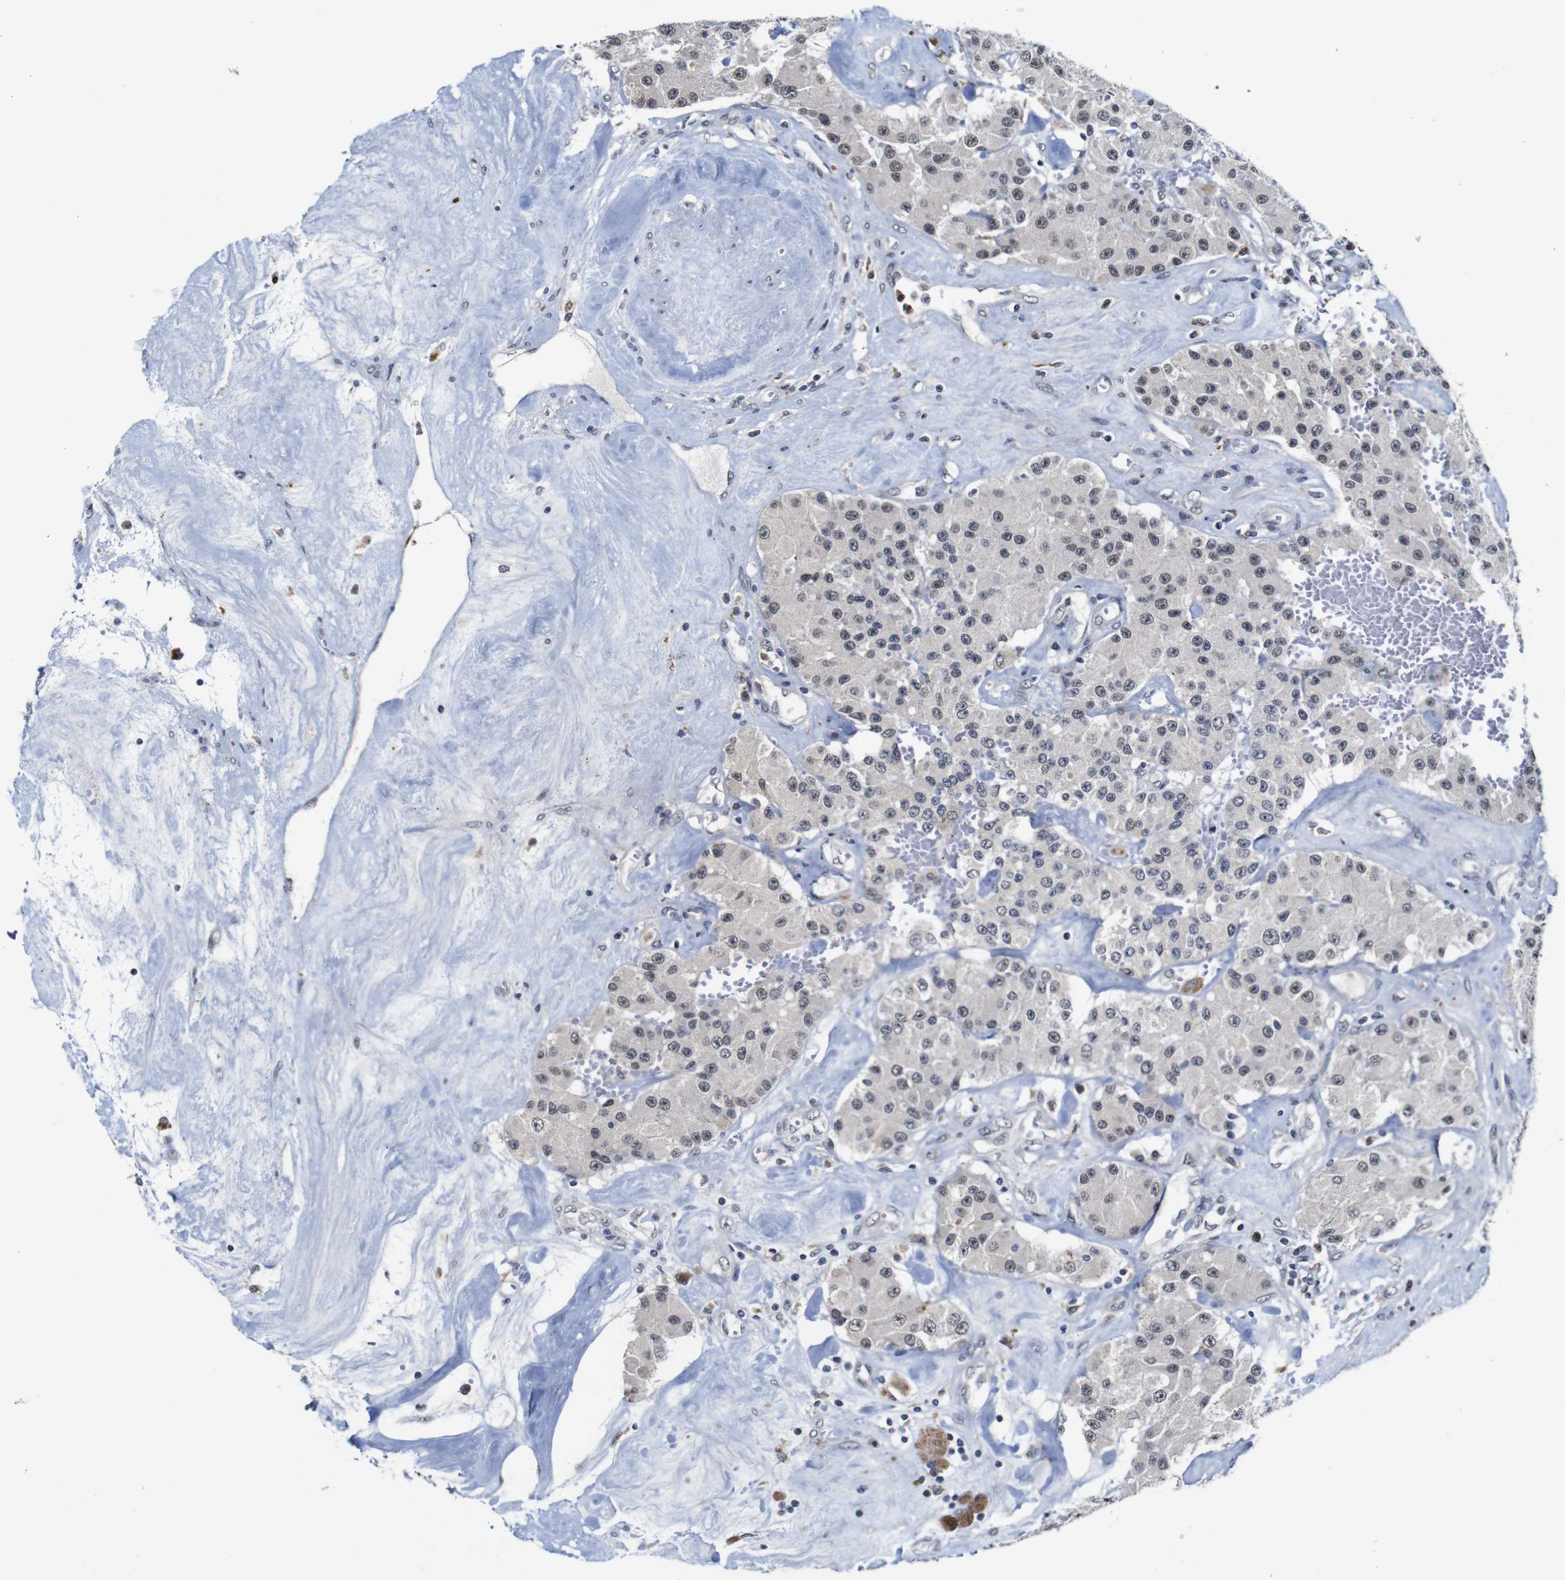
{"staining": {"intensity": "weak", "quantity": "25%-75%", "location": "nuclear"}, "tissue": "carcinoid", "cell_type": "Tumor cells", "image_type": "cancer", "snomed": [{"axis": "morphology", "description": "Carcinoid, malignant, NOS"}, {"axis": "topography", "description": "Pancreas"}], "caption": "Protein staining reveals weak nuclear staining in approximately 25%-75% of tumor cells in carcinoid.", "gene": "NTRK3", "patient": {"sex": "male", "age": 41}}